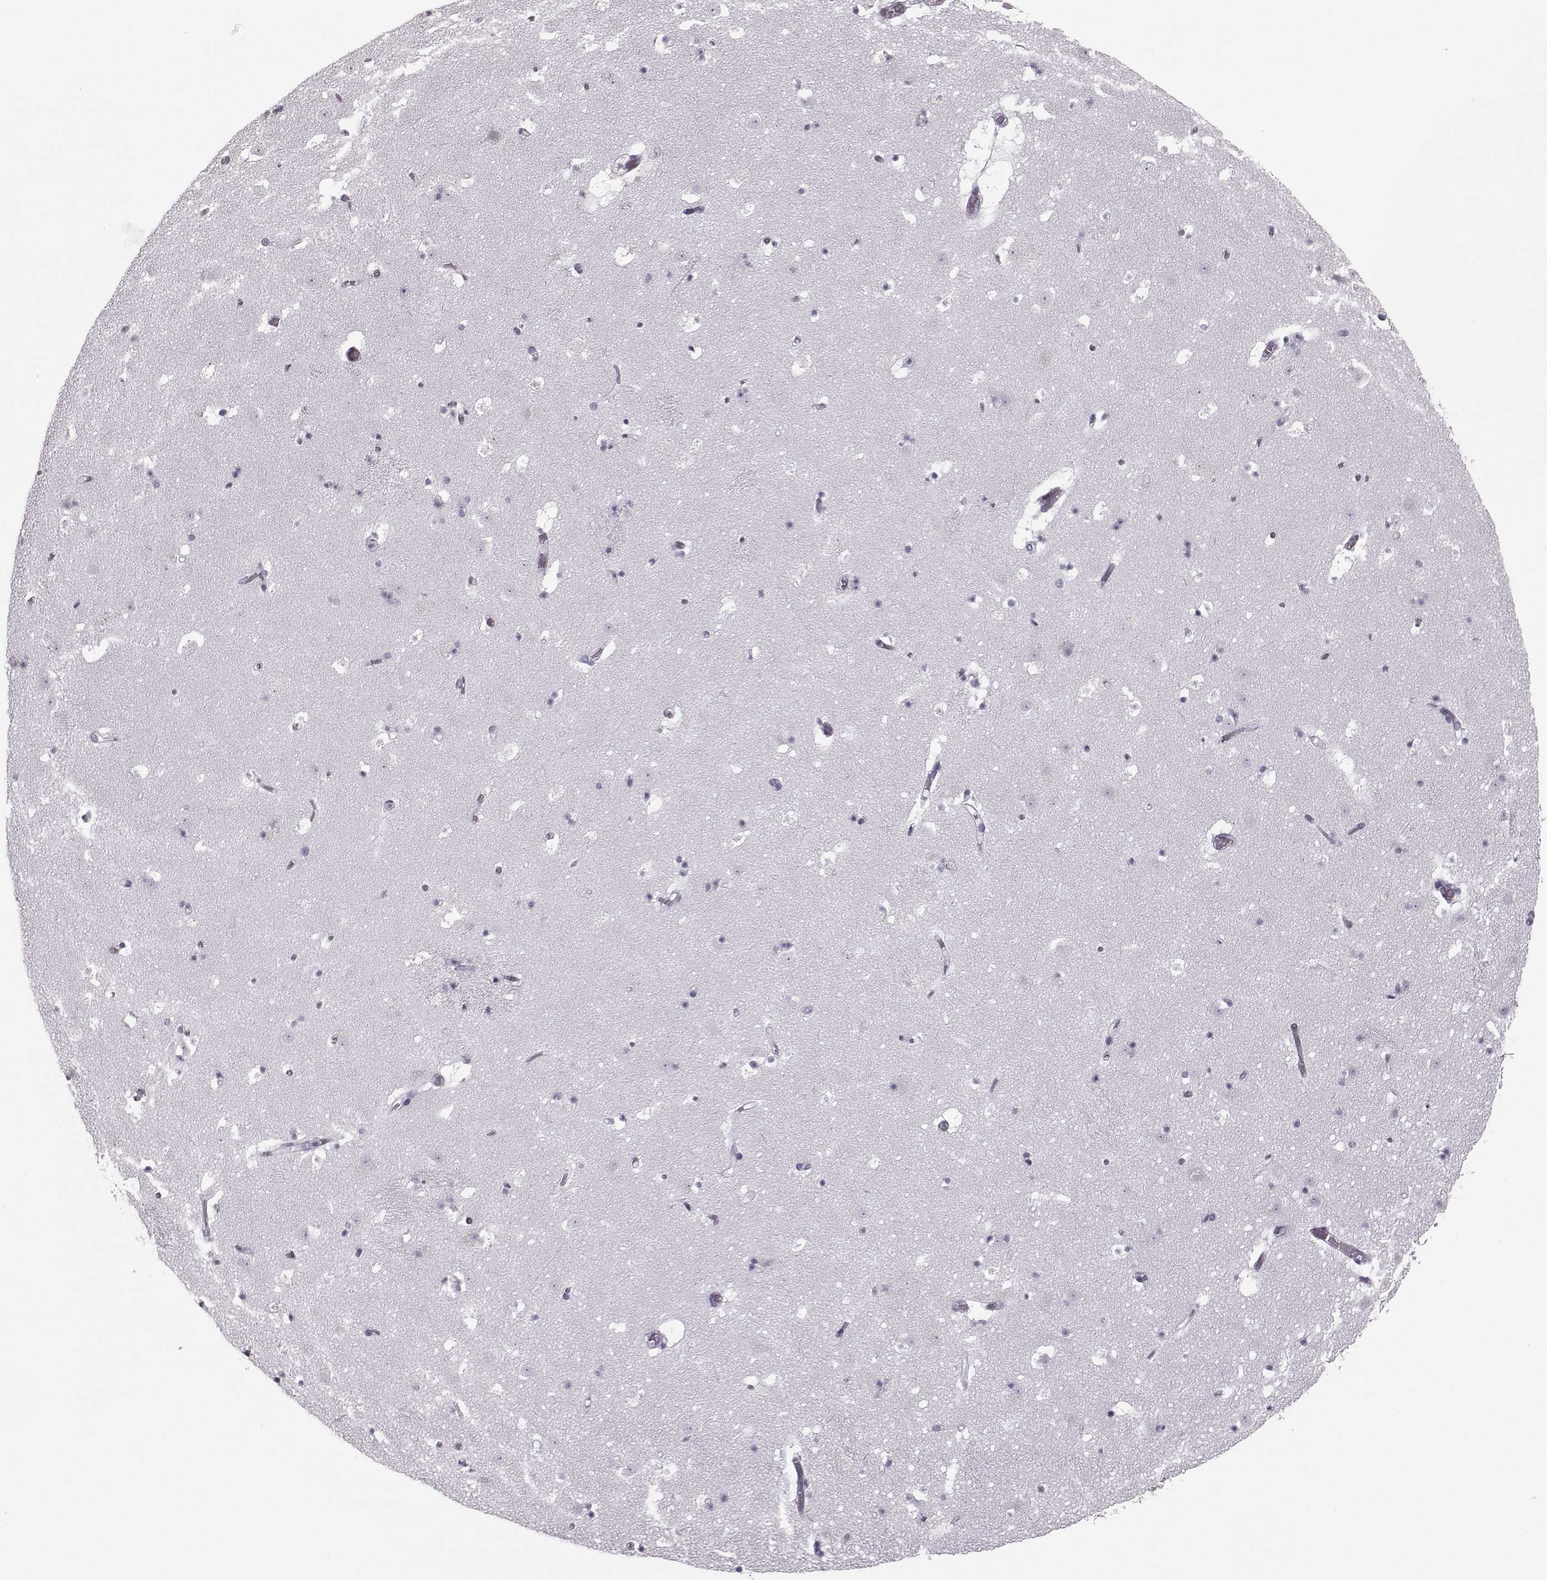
{"staining": {"intensity": "negative", "quantity": "none", "location": "none"}, "tissue": "caudate", "cell_type": "Glial cells", "image_type": "normal", "snomed": [{"axis": "morphology", "description": "Normal tissue, NOS"}, {"axis": "topography", "description": "Lateral ventricle wall"}], "caption": "Glial cells show no significant expression in normal caudate.", "gene": "JSRP1", "patient": {"sex": "female", "age": 42}}